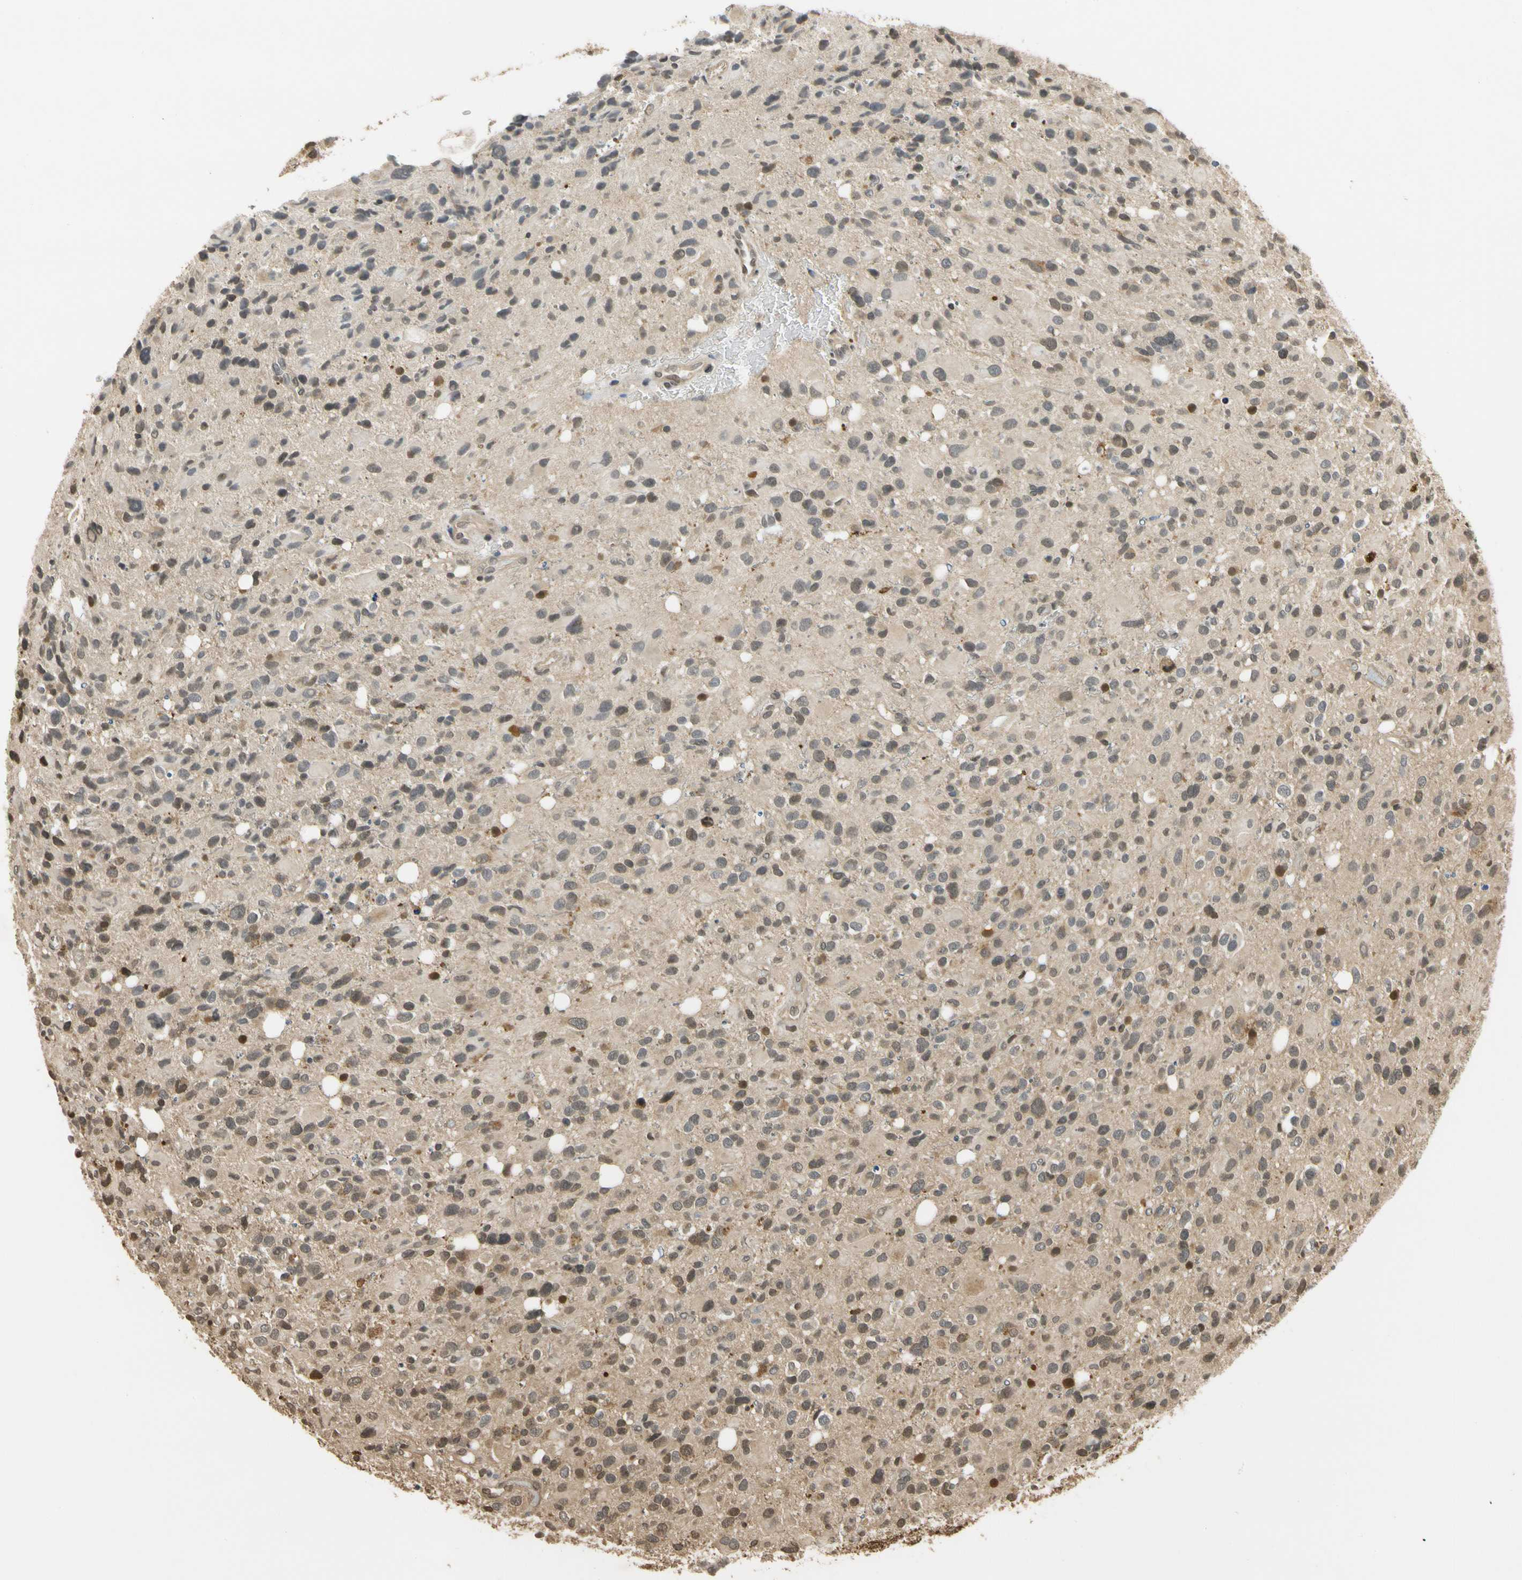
{"staining": {"intensity": "weak", "quantity": ">75%", "location": "cytoplasmic/membranous"}, "tissue": "glioma", "cell_type": "Tumor cells", "image_type": "cancer", "snomed": [{"axis": "morphology", "description": "Glioma, malignant, High grade"}, {"axis": "topography", "description": "Brain"}], "caption": "Glioma stained with a protein marker shows weak staining in tumor cells.", "gene": "SOD1", "patient": {"sex": "male", "age": 48}}